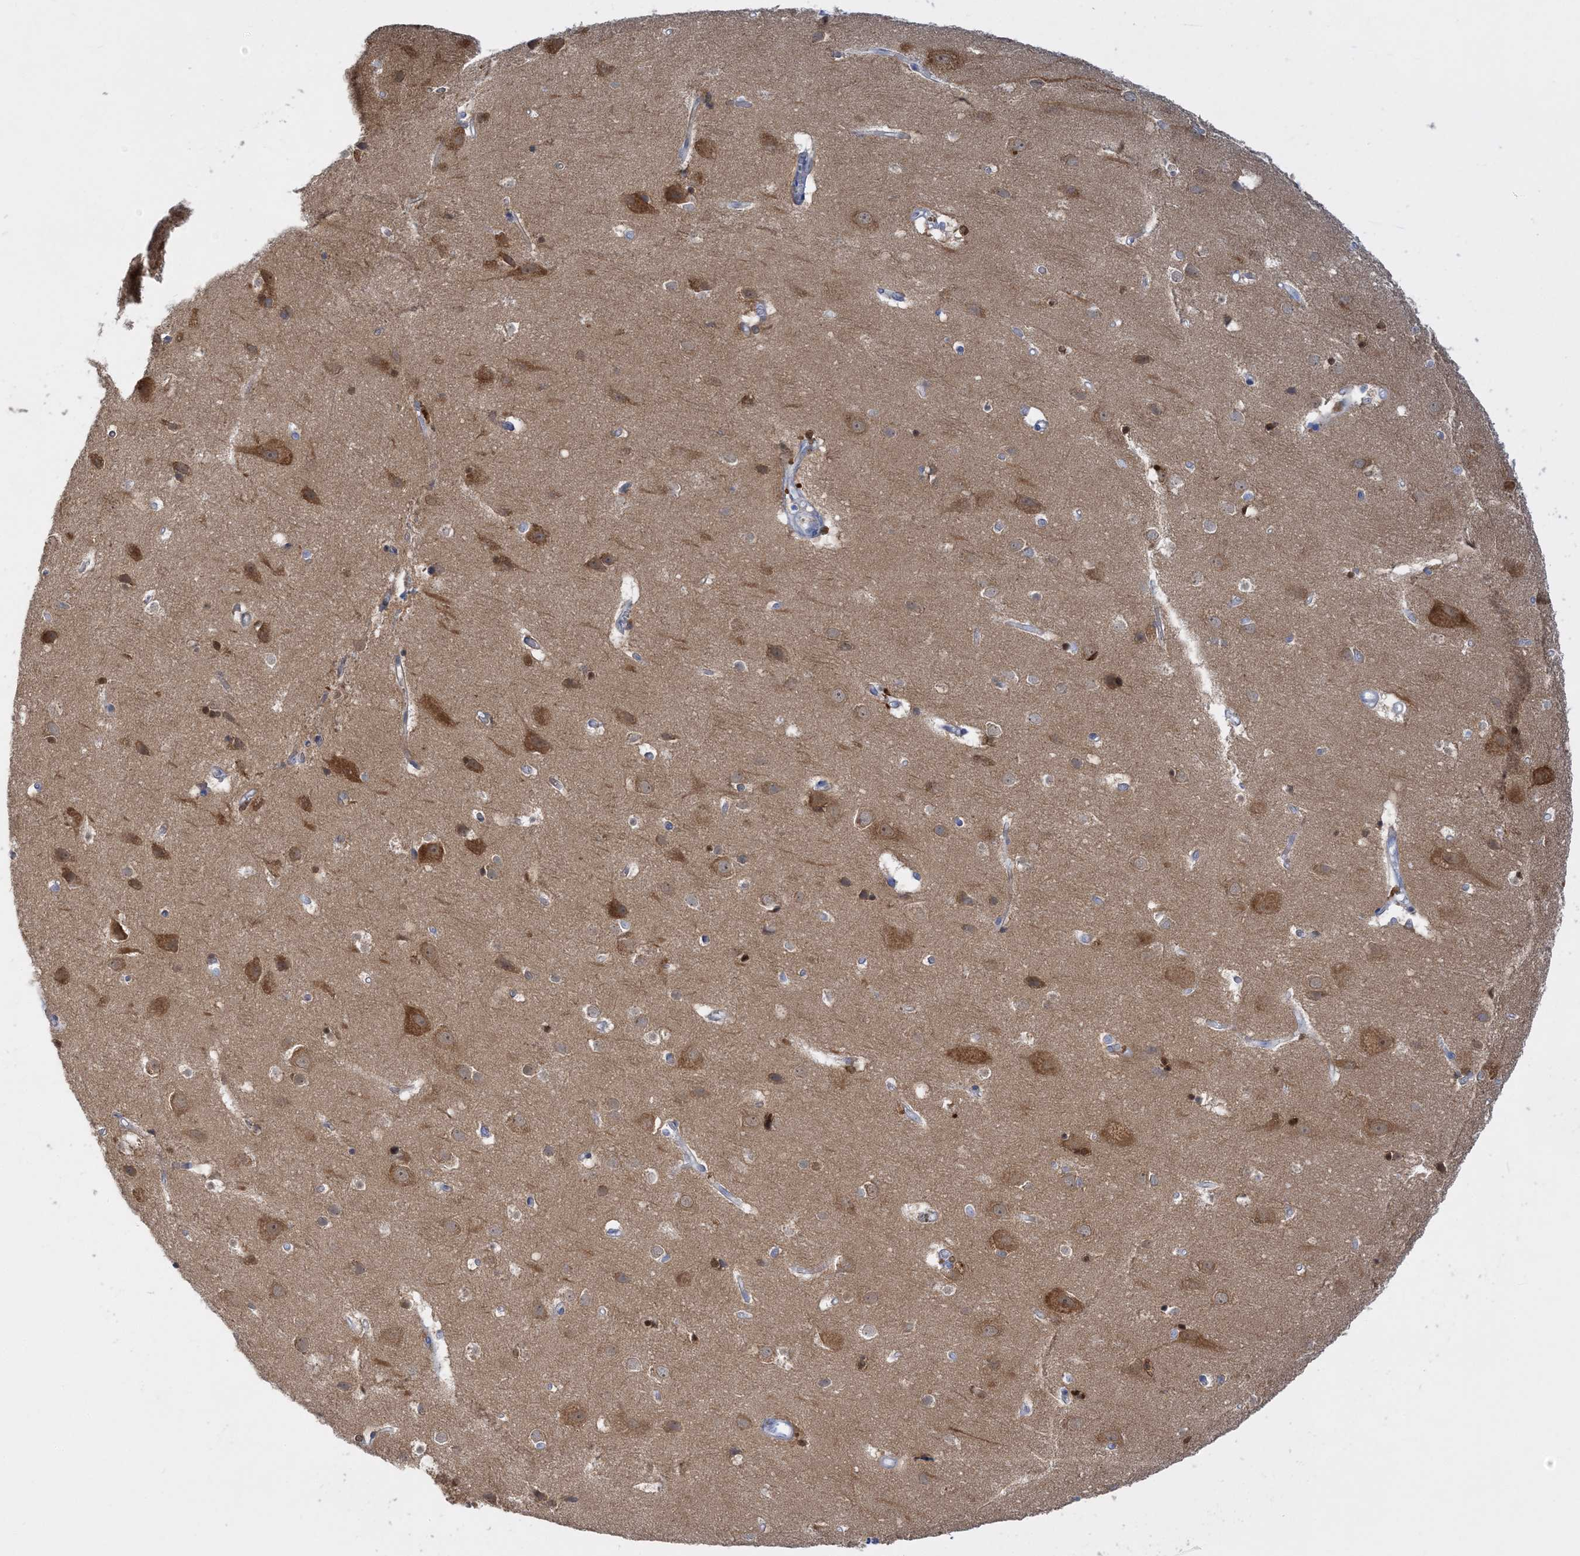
{"staining": {"intensity": "negative", "quantity": "none", "location": "none"}, "tissue": "cerebral cortex", "cell_type": "Endothelial cells", "image_type": "normal", "snomed": [{"axis": "morphology", "description": "Normal tissue, NOS"}, {"axis": "topography", "description": "Cerebral cortex"}], "caption": "This is an IHC image of benign cerebral cortex. There is no staining in endothelial cells.", "gene": "ENSG00000288637", "patient": {"sex": "male", "age": 54}}